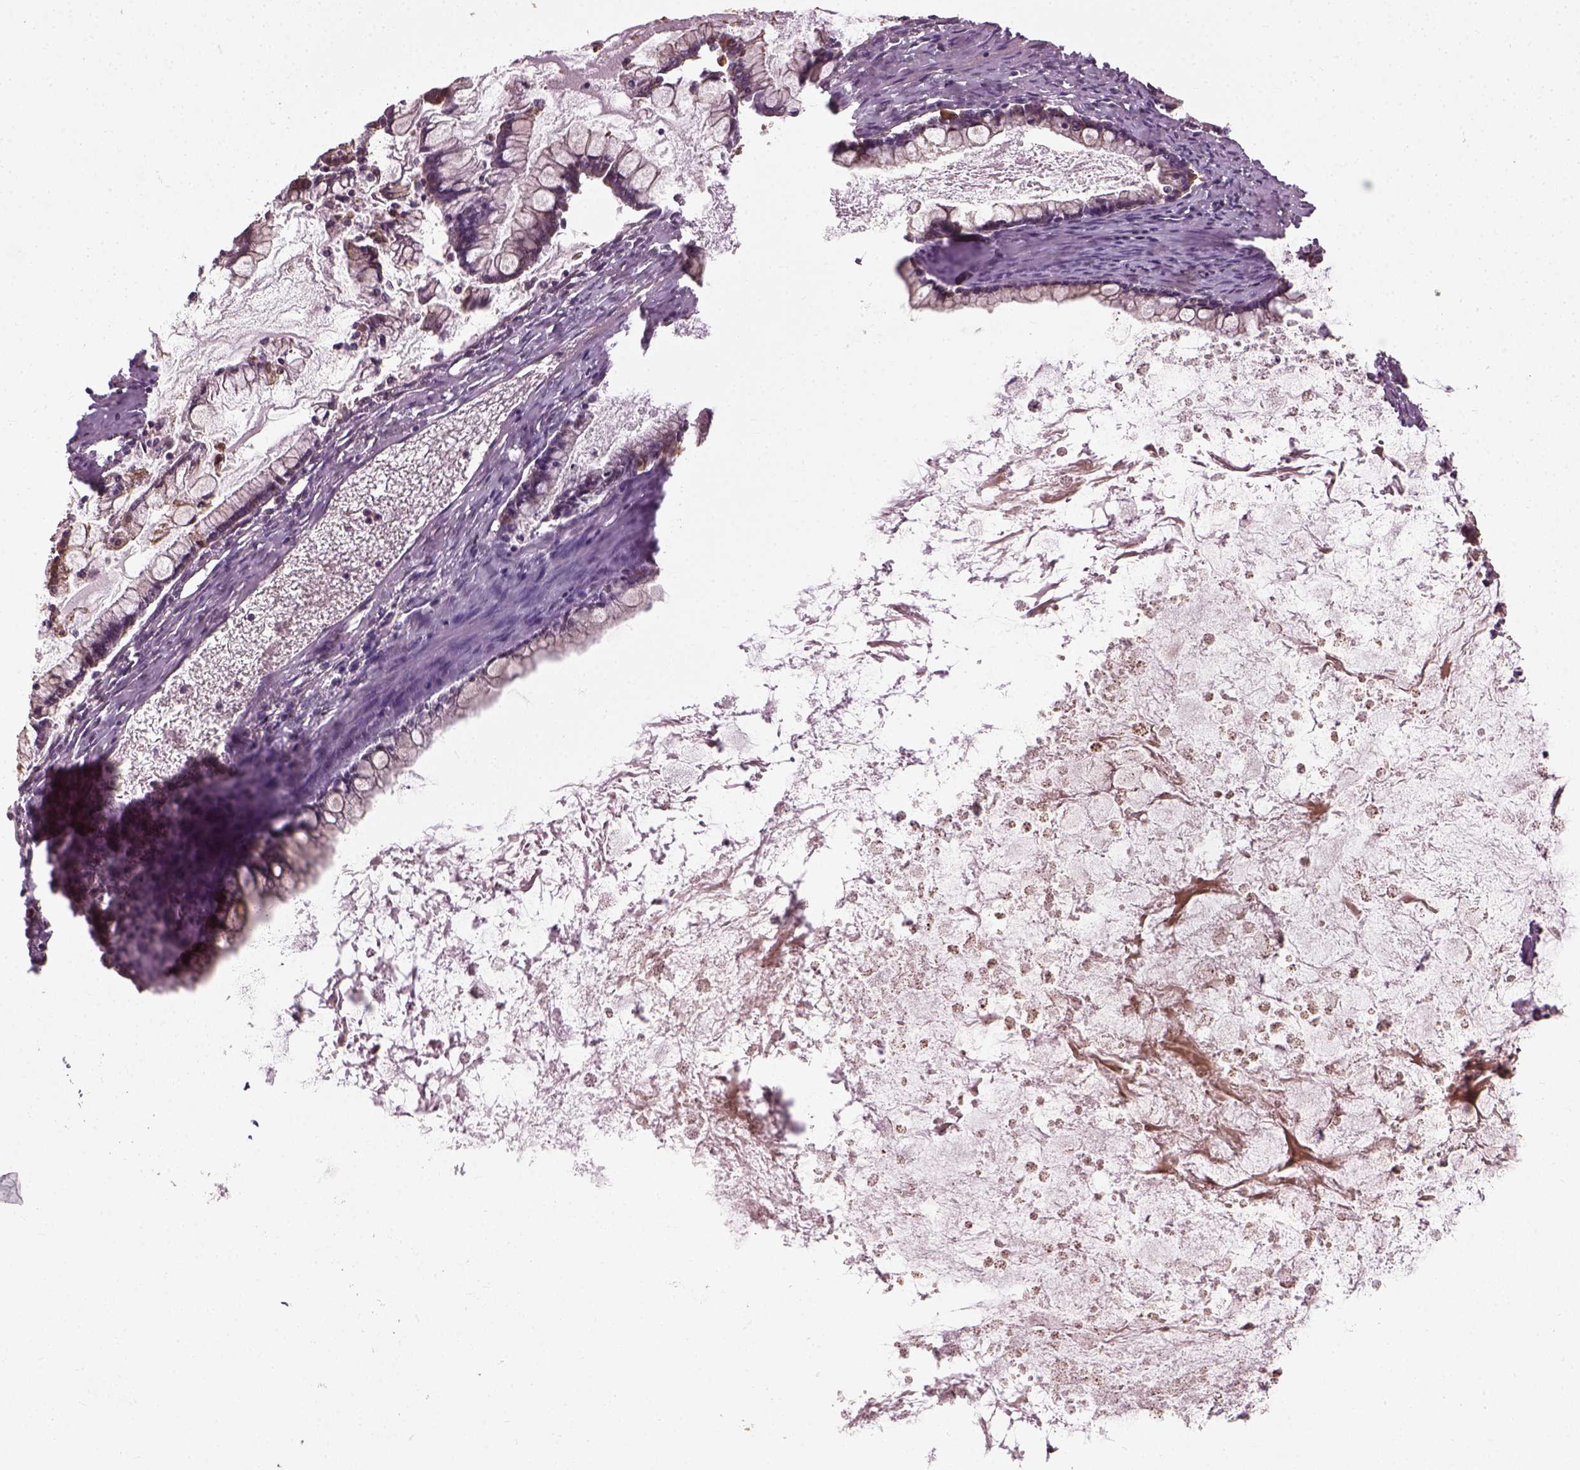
{"staining": {"intensity": "negative", "quantity": "none", "location": "none"}, "tissue": "ovarian cancer", "cell_type": "Tumor cells", "image_type": "cancer", "snomed": [{"axis": "morphology", "description": "Cystadenocarcinoma, mucinous, NOS"}, {"axis": "topography", "description": "Ovary"}], "caption": "DAB (3,3'-diaminobenzidine) immunohistochemical staining of human mucinous cystadenocarcinoma (ovarian) displays no significant expression in tumor cells. Nuclei are stained in blue.", "gene": "VEGFA", "patient": {"sex": "female", "age": 67}}